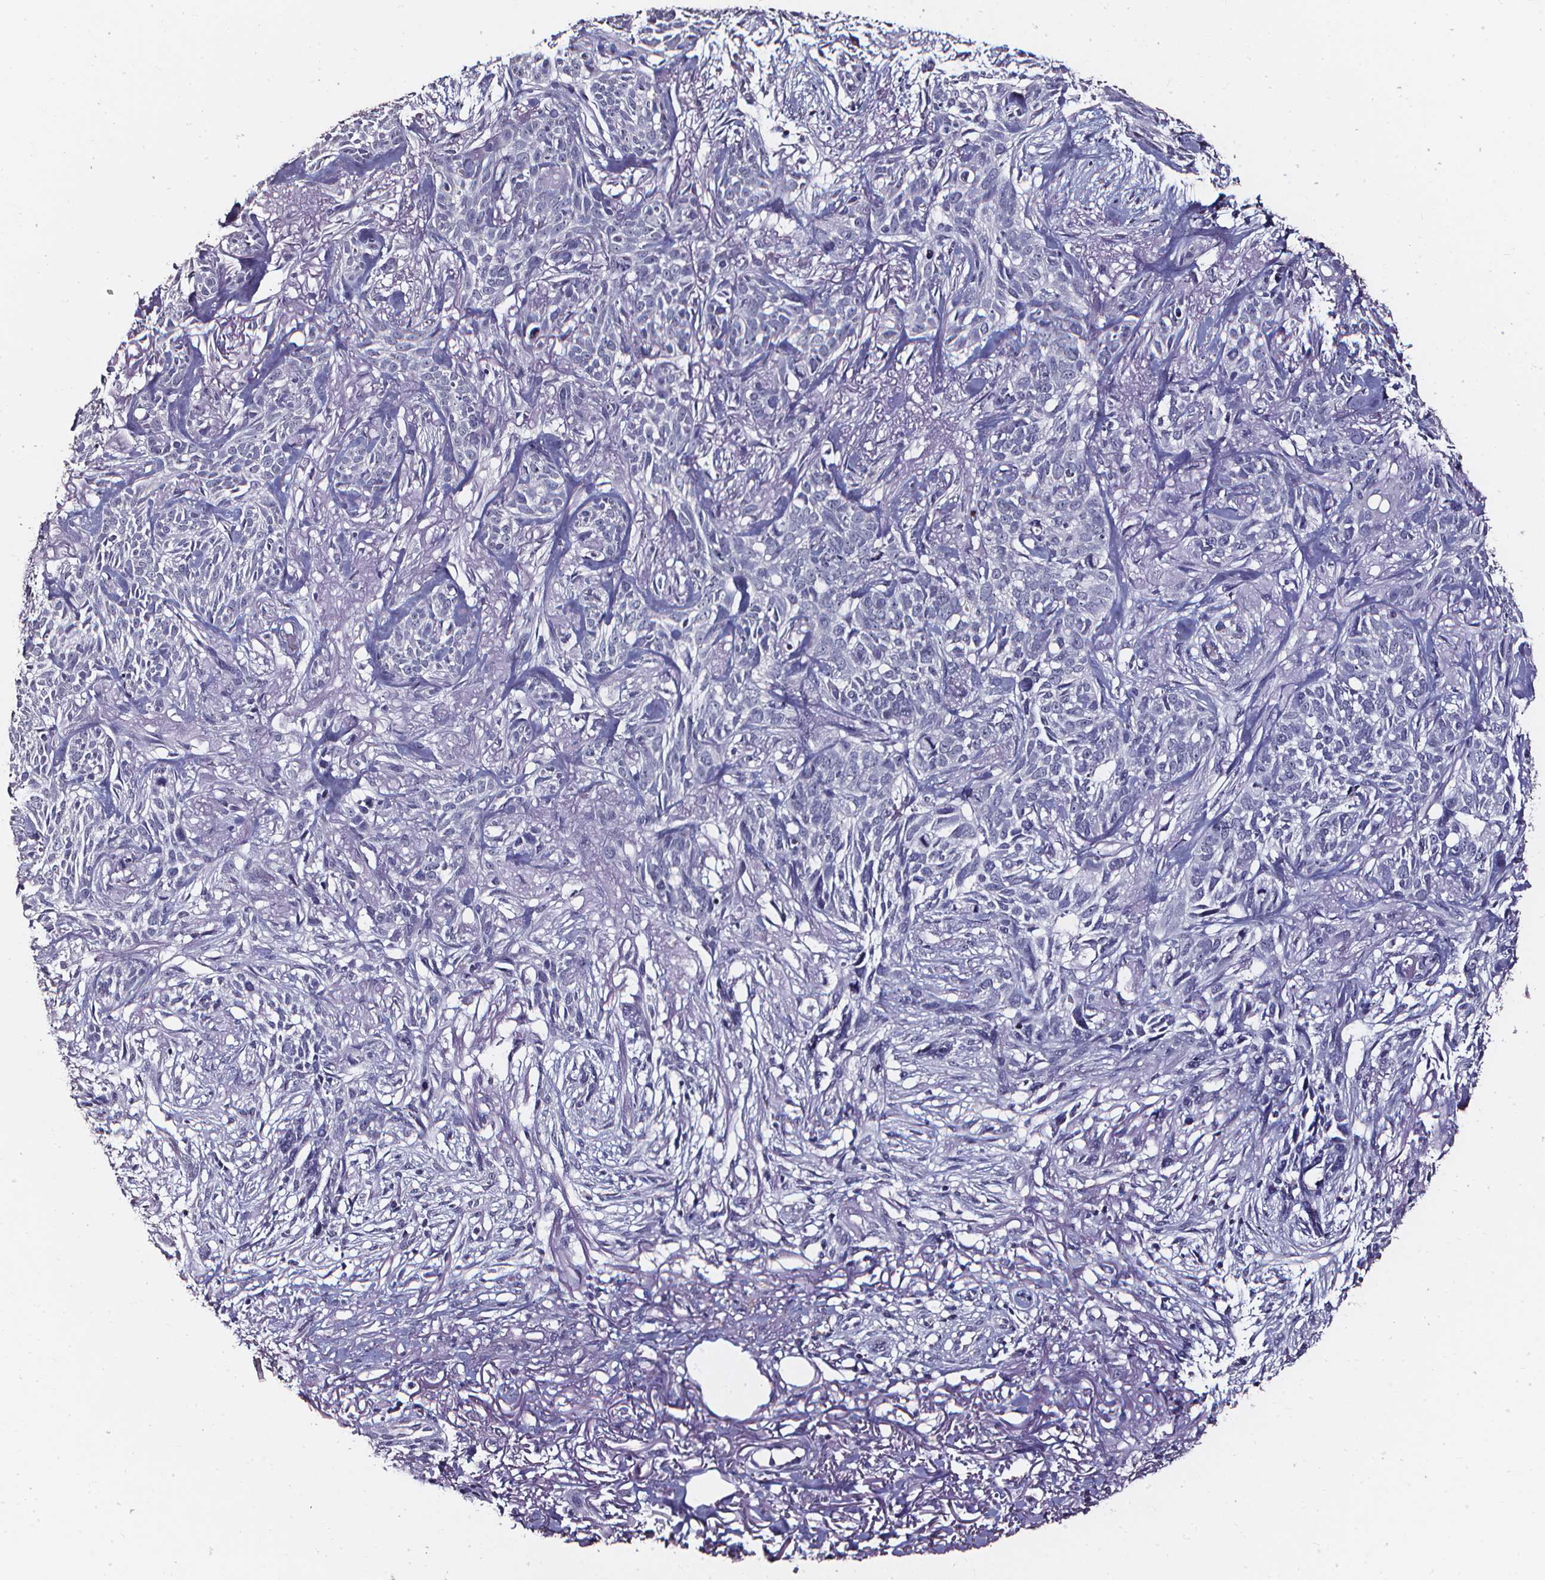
{"staining": {"intensity": "negative", "quantity": "none", "location": "none"}, "tissue": "skin cancer", "cell_type": "Tumor cells", "image_type": "cancer", "snomed": [{"axis": "morphology", "description": "Basal cell carcinoma"}, {"axis": "topography", "description": "Skin"}], "caption": "The micrograph demonstrates no staining of tumor cells in skin cancer (basal cell carcinoma).", "gene": "DEFA5", "patient": {"sex": "male", "age": 74}}